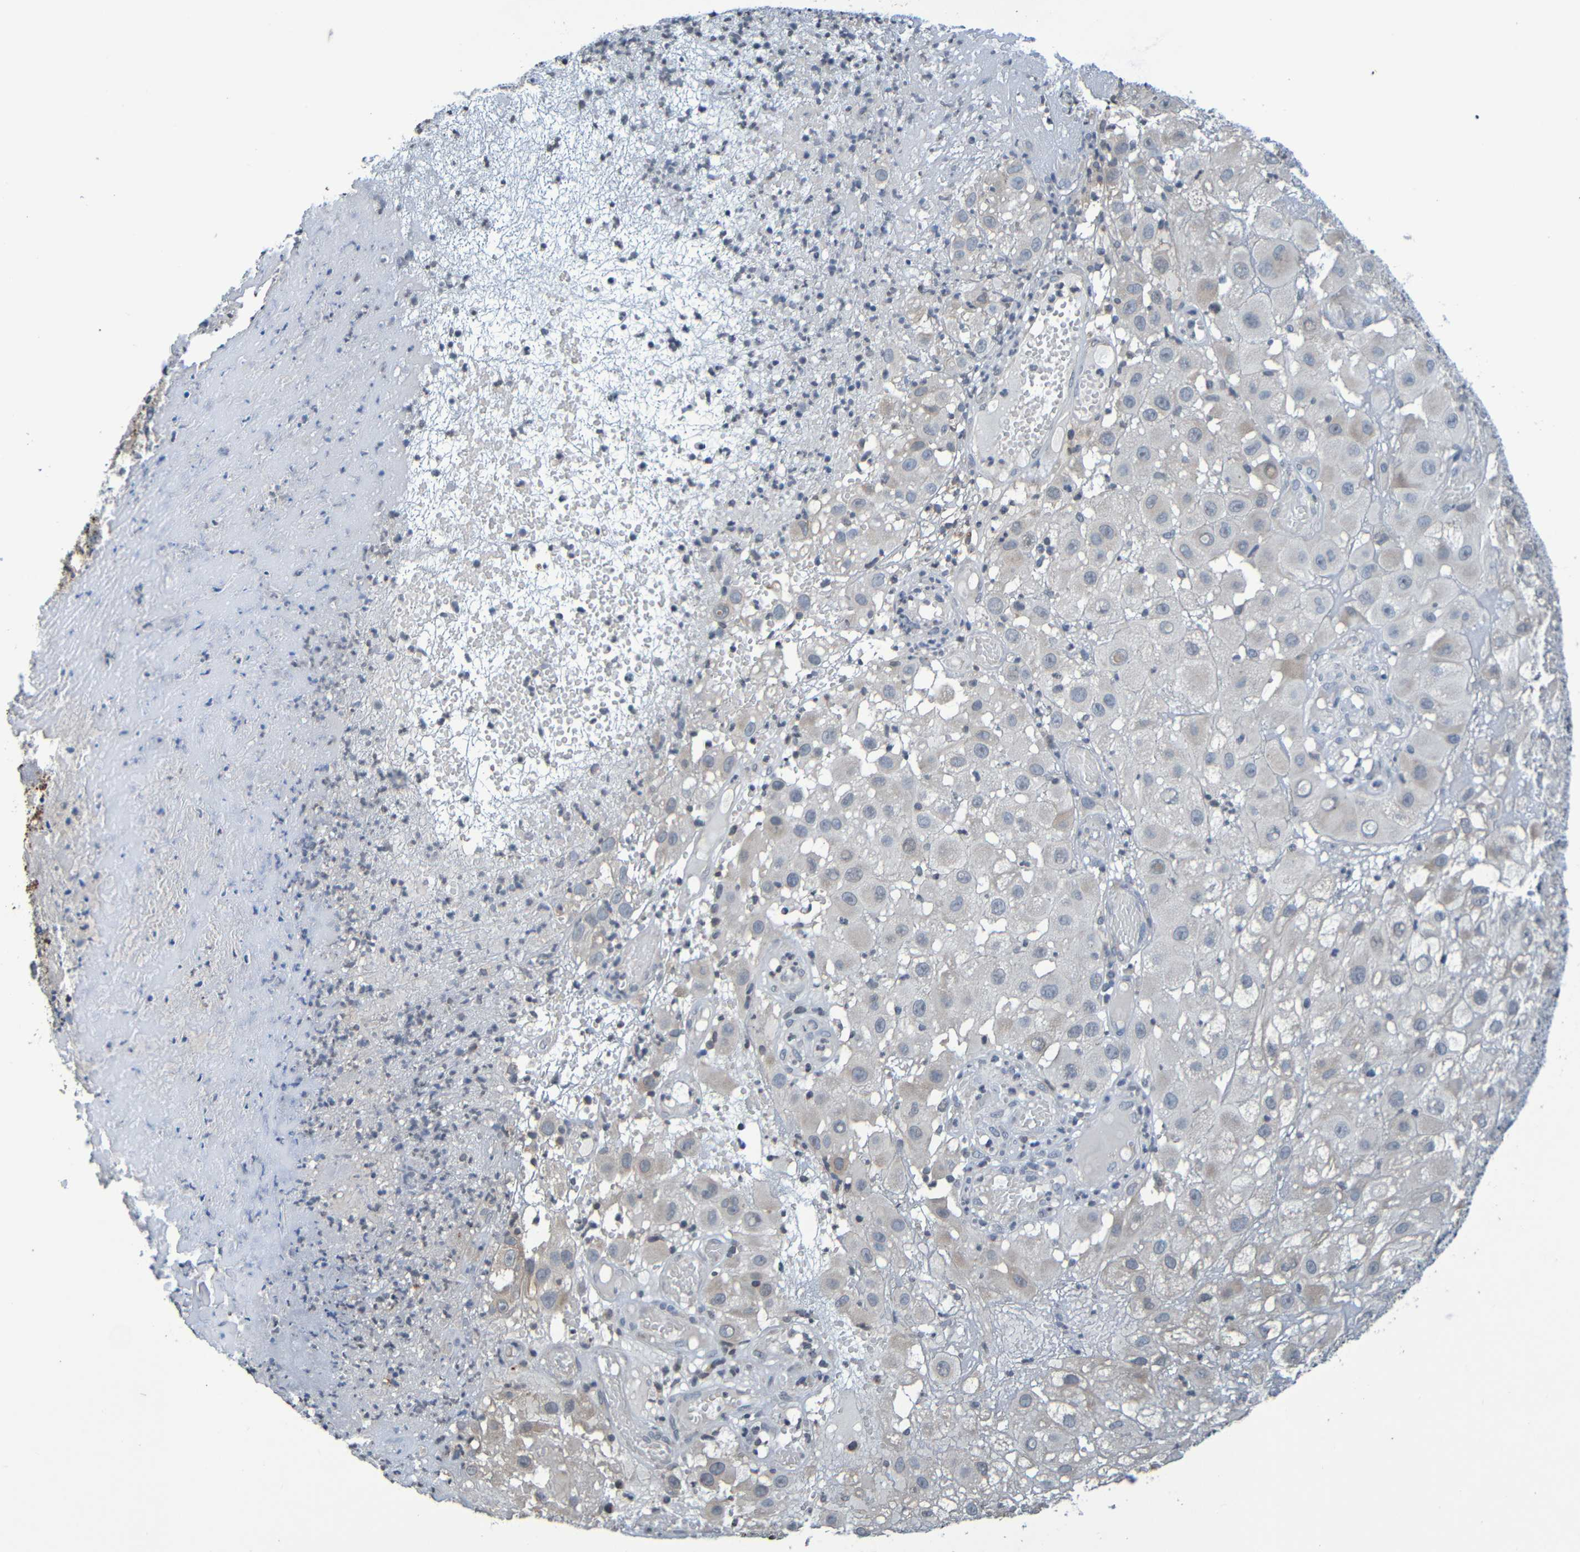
{"staining": {"intensity": "negative", "quantity": "none", "location": "none"}, "tissue": "melanoma", "cell_type": "Tumor cells", "image_type": "cancer", "snomed": [{"axis": "morphology", "description": "Malignant melanoma, NOS"}, {"axis": "topography", "description": "Skin"}], "caption": "Tumor cells are negative for brown protein staining in melanoma. Brightfield microscopy of immunohistochemistry stained with DAB (3,3'-diaminobenzidine) (brown) and hematoxylin (blue), captured at high magnification.", "gene": "C3AR1", "patient": {"sex": "female", "age": 81}}